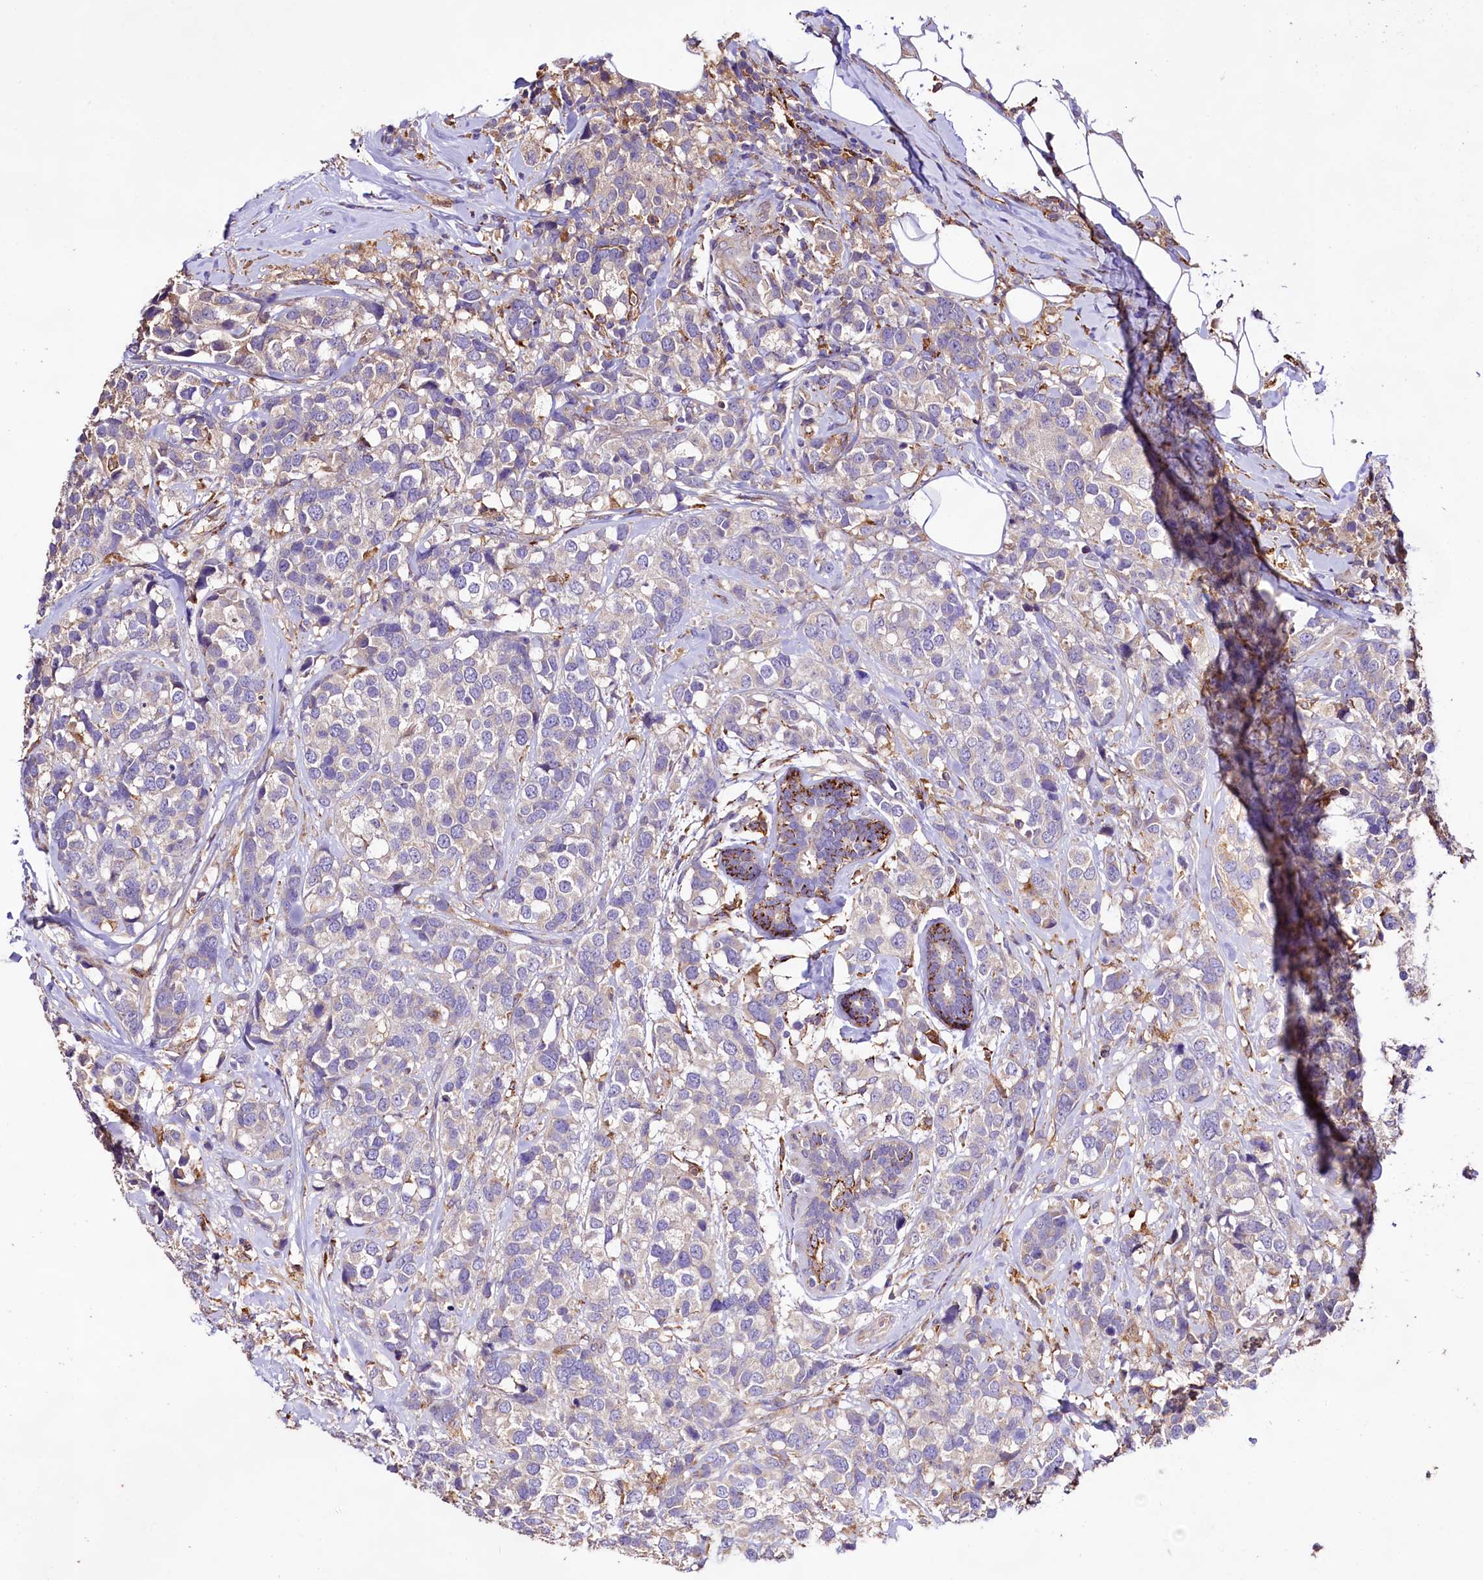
{"staining": {"intensity": "negative", "quantity": "none", "location": "none"}, "tissue": "breast cancer", "cell_type": "Tumor cells", "image_type": "cancer", "snomed": [{"axis": "morphology", "description": "Lobular carcinoma"}, {"axis": "topography", "description": "Breast"}], "caption": "Immunohistochemistry (IHC) micrograph of breast cancer (lobular carcinoma) stained for a protein (brown), which demonstrates no staining in tumor cells. (DAB (3,3'-diaminobenzidine) IHC, high magnification).", "gene": "DMXL2", "patient": {"sex": "female", "age": 59}}